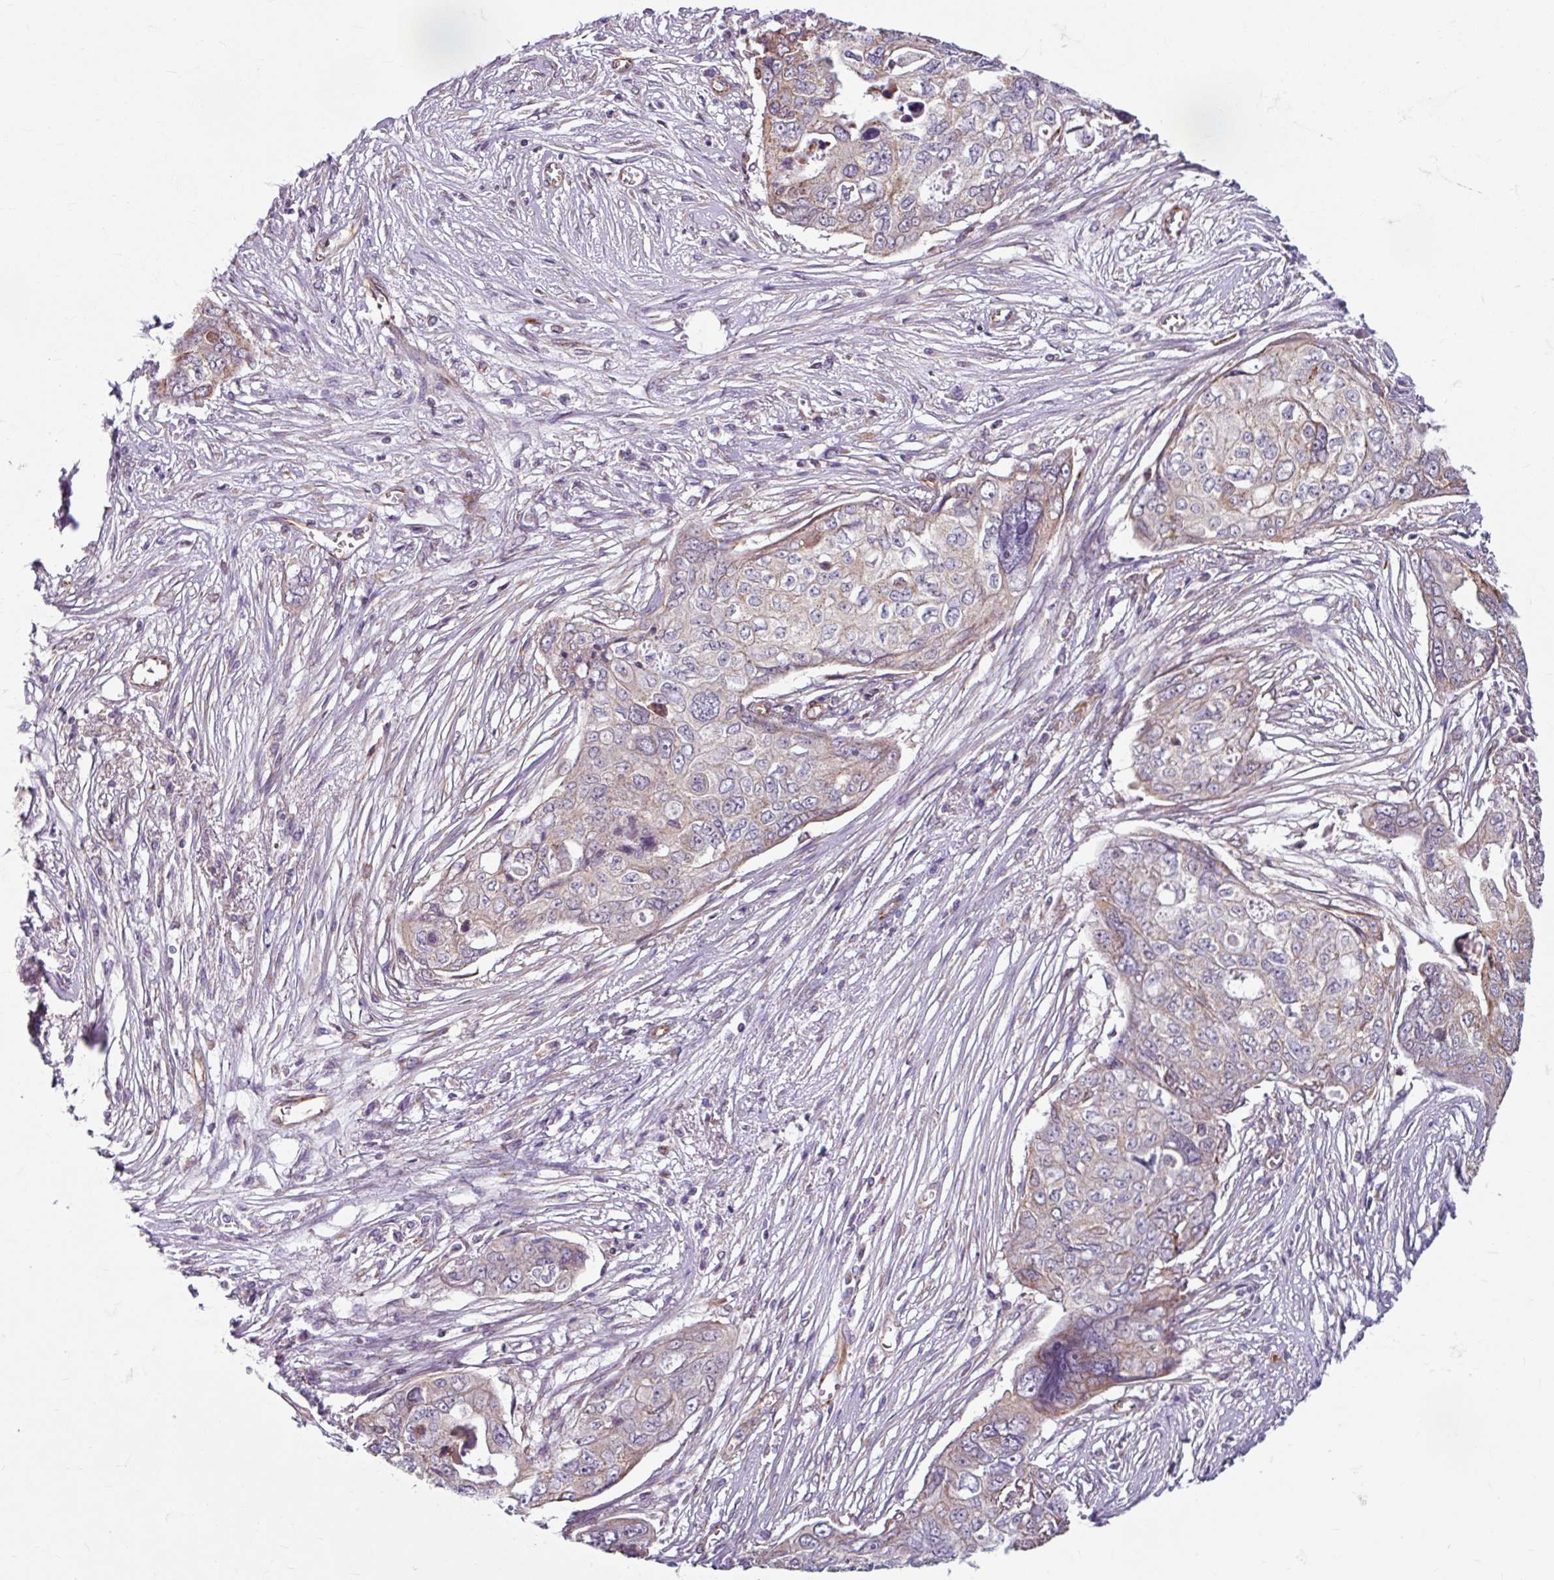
{"staining": {"intensity": "weak", "quantity": "25%-75%", "location": "cytoplasmic/membranous"}, "tissue": "ovarian cancer", "cell_type": "Tumor cells", "image_type": "cancer", "snomed": [{"axis": "morphology", "description": "Carcinoma, endometroid"}, {"axis": "topography", "description": "Ovary"}], "caption": "An immunohistochemistry (IHC) micrograph of tumor tissue is shown. Protein staining in brown shows weak cytoplasmic/membranous positivity in endometroid carcinoma (ovarian) within tumor cells.", "gene": "DAAM2", "patient": {"sex": "female", "age": 70}}